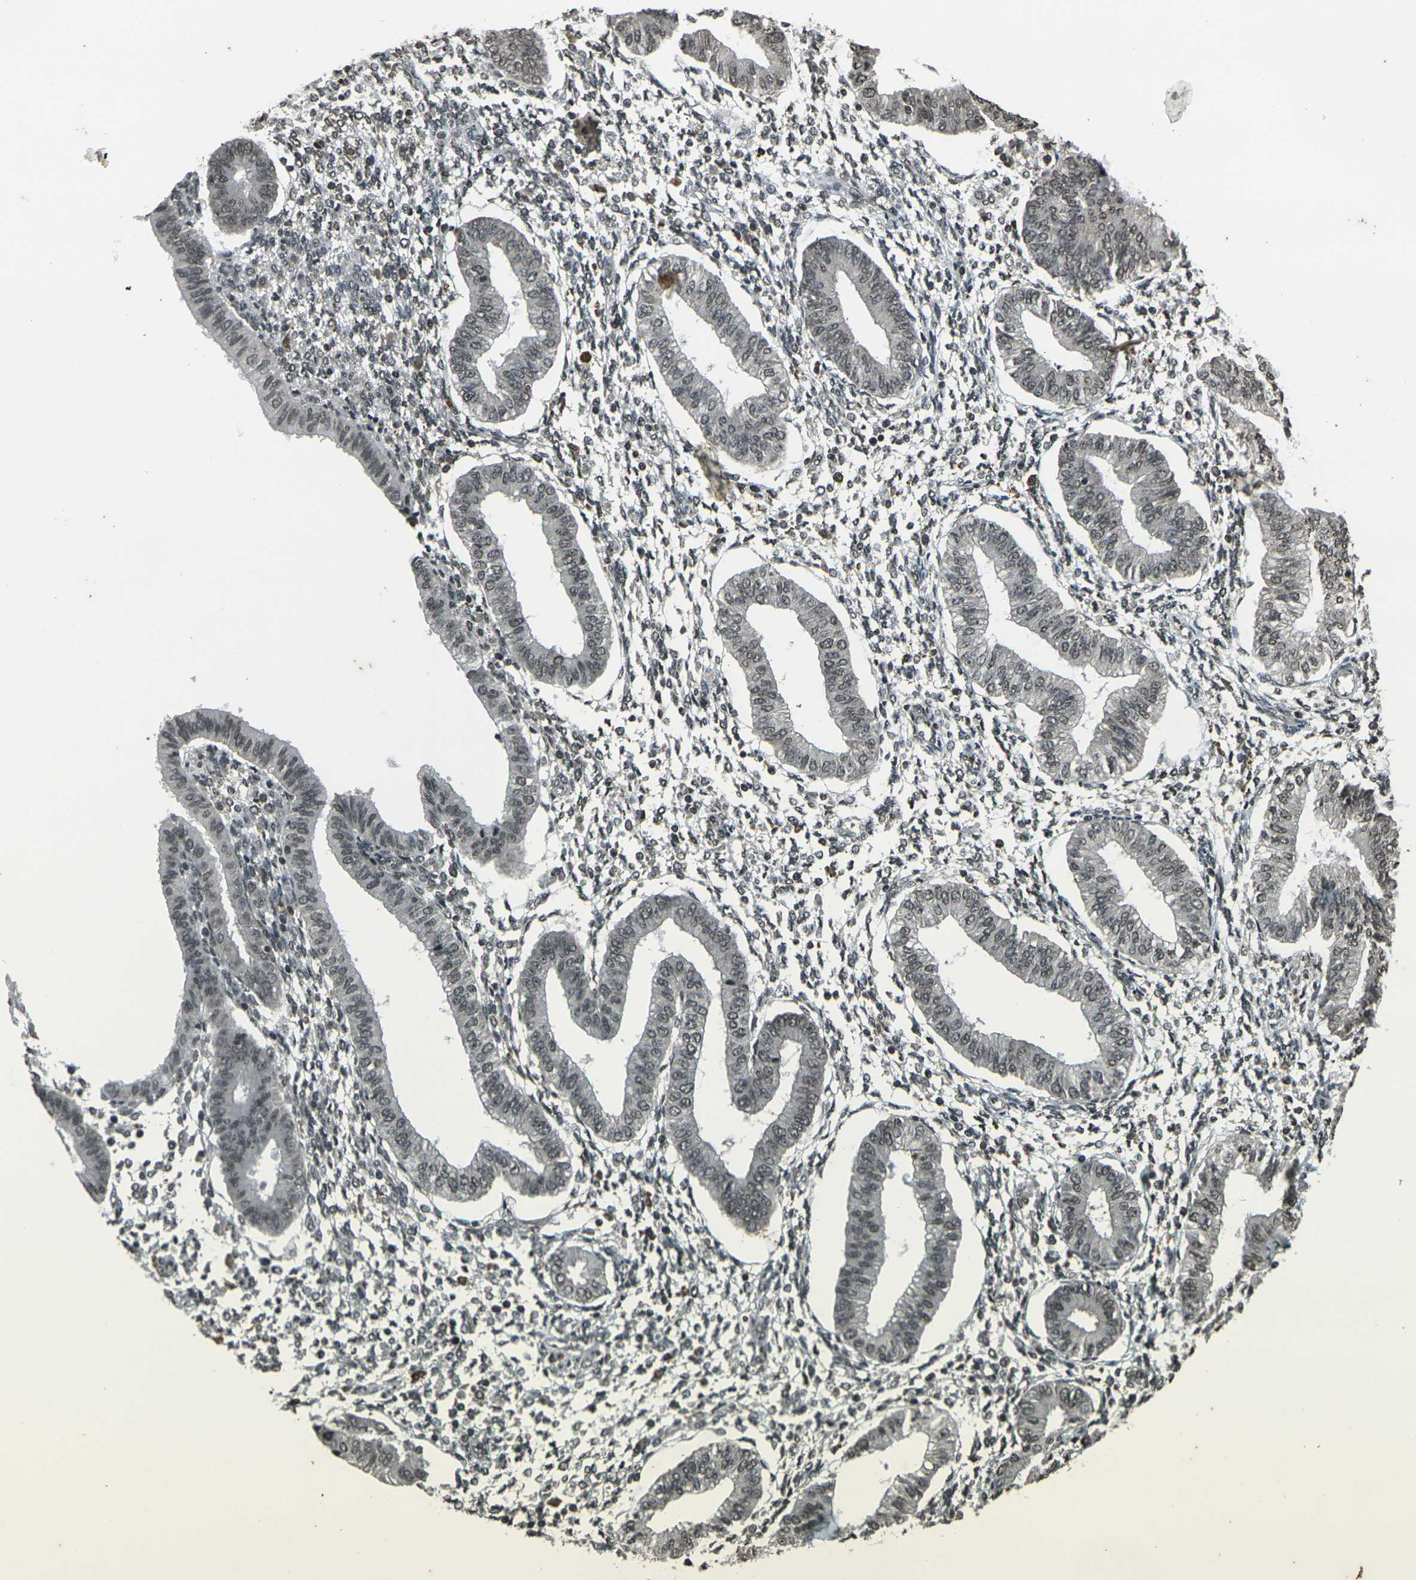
{"staining": {"intensity": "weak", "quantity": "<25%", "location": "nuclear"}, "tissue": "endometrium", "cell_type": "Cells in endometrial stroma", "image_type": "normal", "snomed": [{"axis": "morphology", "description": "Normal tissue, NOS"}, {"axis": "topography", "description": "Endometrium"}], "caption": "The image shows no staining of cells in endometrial stroma in normal endometrium.", "gene": "PRPF8", "patient": {"sex": "female", "age": 50}}